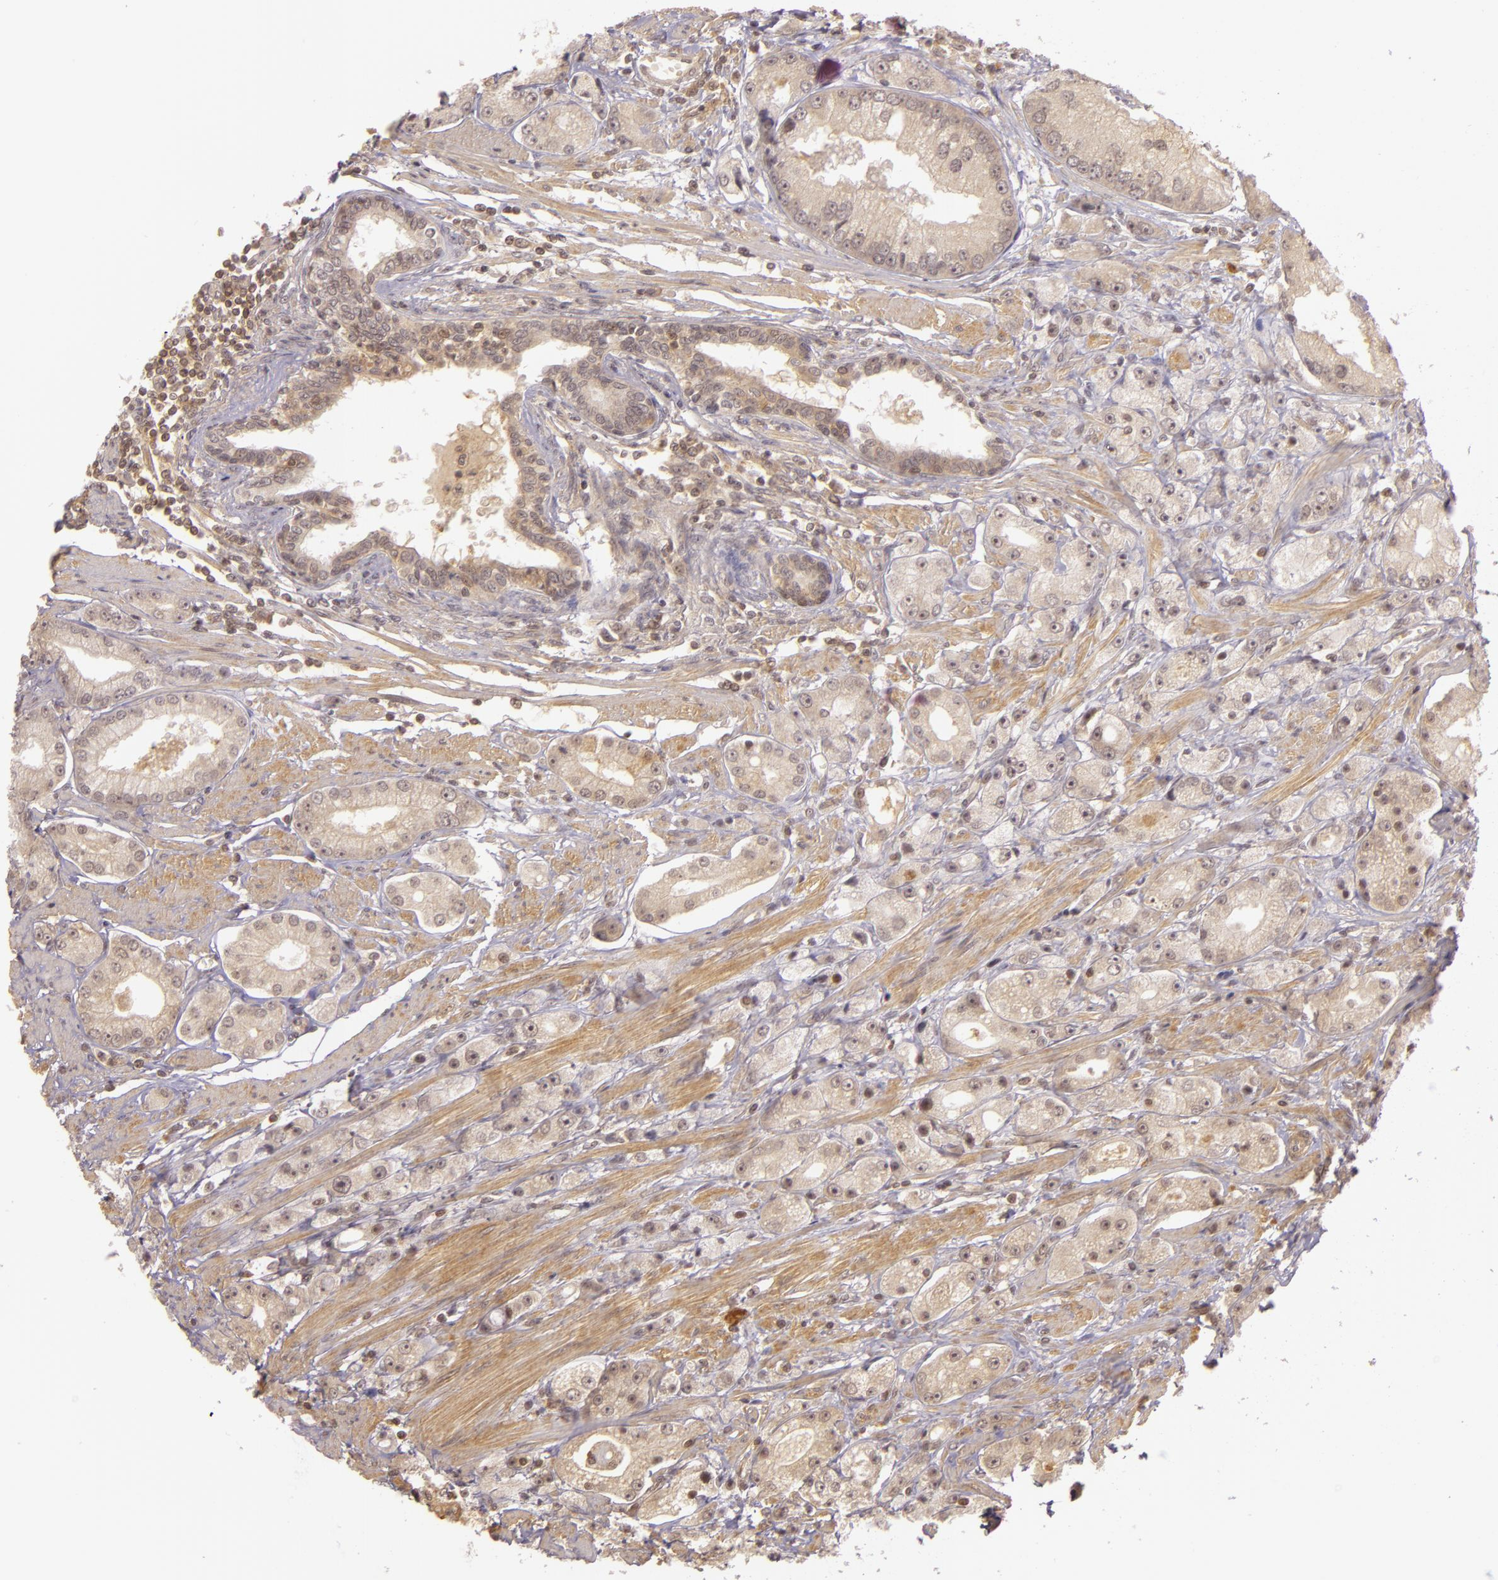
{"staining": {"intensity": "weak", "quantity": ">75%", "location": "cytoplasmic/membranous"}, "tissue": "prostate cancer", "cell_type": "Tumor cells", "image_type": "cancer", "snomed": [{"axis": "morphology", "description": "Adenocarcinoma, Medium grade"}, {"axis": "topography", "description": "Prostate"}], "caption": "Human prostate cancer (medium-grade adenocarcinoma) stained with a protein marker reveals weak staining in tumor cells.", "gene": "TXNRD2", "patient": {"sex": "male", "age": 72}}